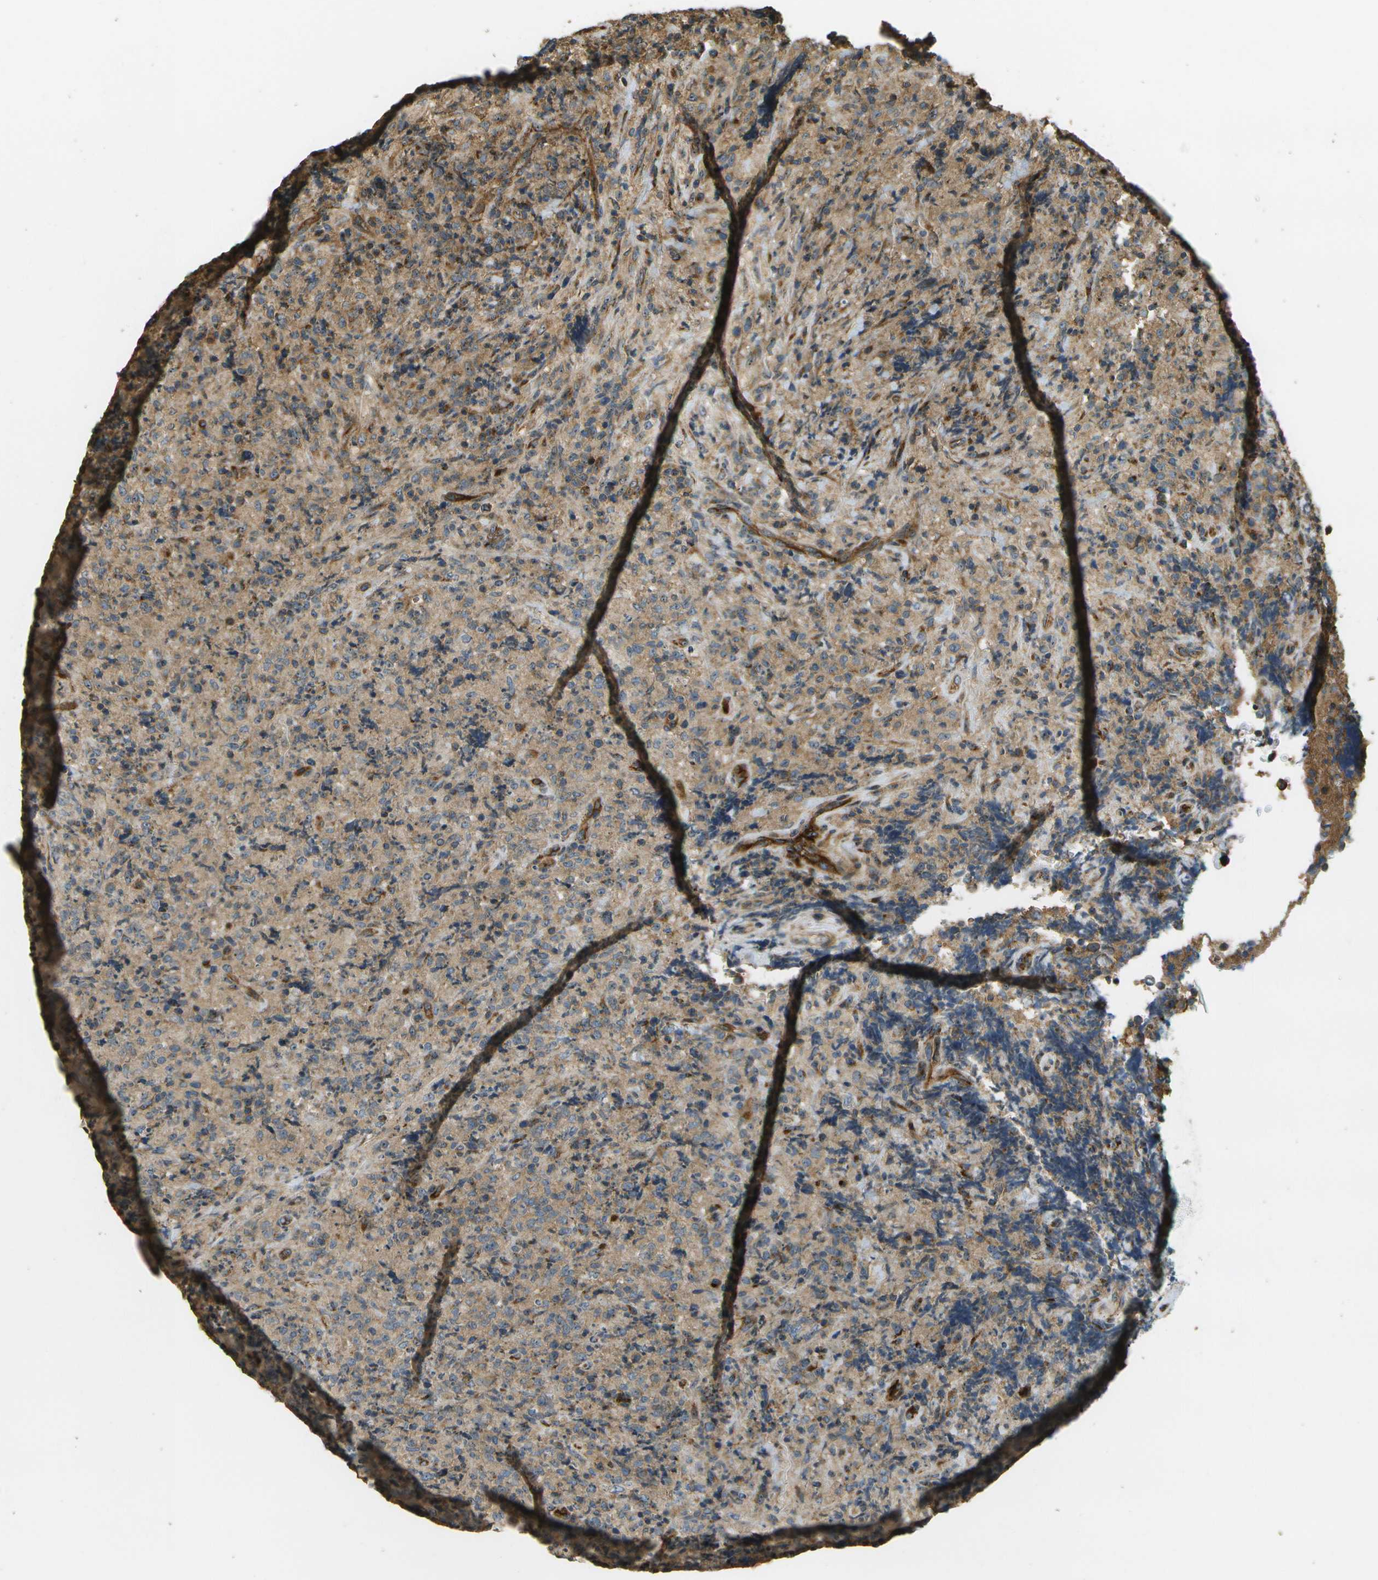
{"staining": {"intensity": "moderate", "quantity": ">75%", "location": "cytoplasmic/membranous"}, "tissue": "lymphoma", "cell_type": "Tumor cells", "image_type": "cancer", "snomed": [{"axis": "morphology", "description": "Malignant lymphoma, non-Hodgkin's type, High grade"}, {"axis": "topography", "description": "Tonsil"}], "caption": "About >75% of tumor cells in human lymphoma demonstrate moderate cytoplasmic/membranous protein expression as visualized by brown immunohistochemical staining.", "gene": "LRP12", "patient": {"sex": "female", "age": 36}}